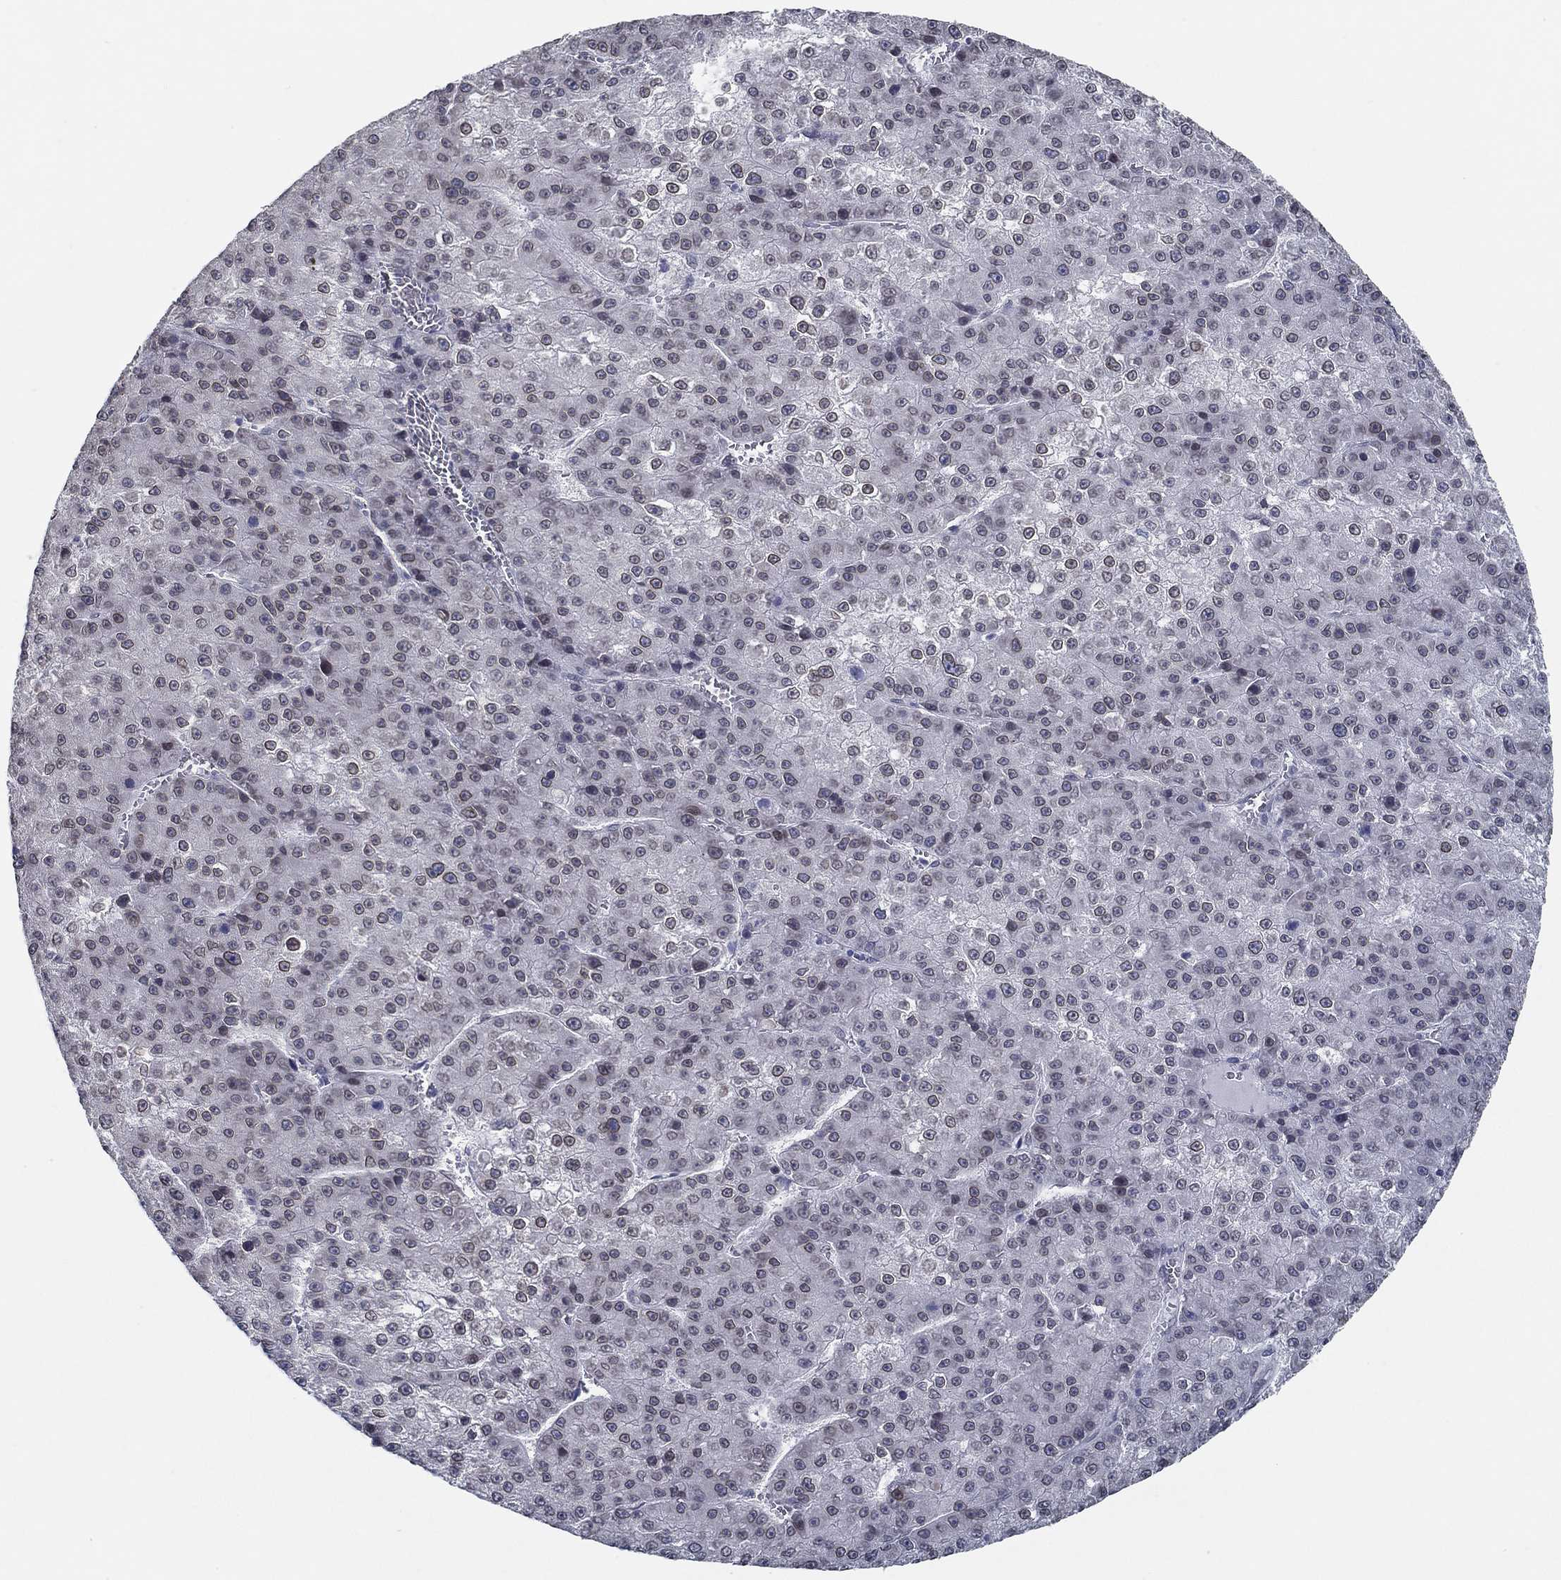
{"staining": {"intensity": "negative", "quantity": "none", "location": "none"}, "tissue": "liver cancer", "cell_type": "Tumor cells", "image_type": "cancer", "snomed": [{"axis": "morphology", "description": "Carcinoma, Hepatocellular, NOS"}, {"axis": "topography", "description": "Liver"}], "caption": "Immunohistochemistry micrograph of human liver hepatocellular carcinoma stained for a protein (brown), which reveals no expression in tumor cells.", "gene": "NUP155", "patient": {"sex": "female", "age": 73}}